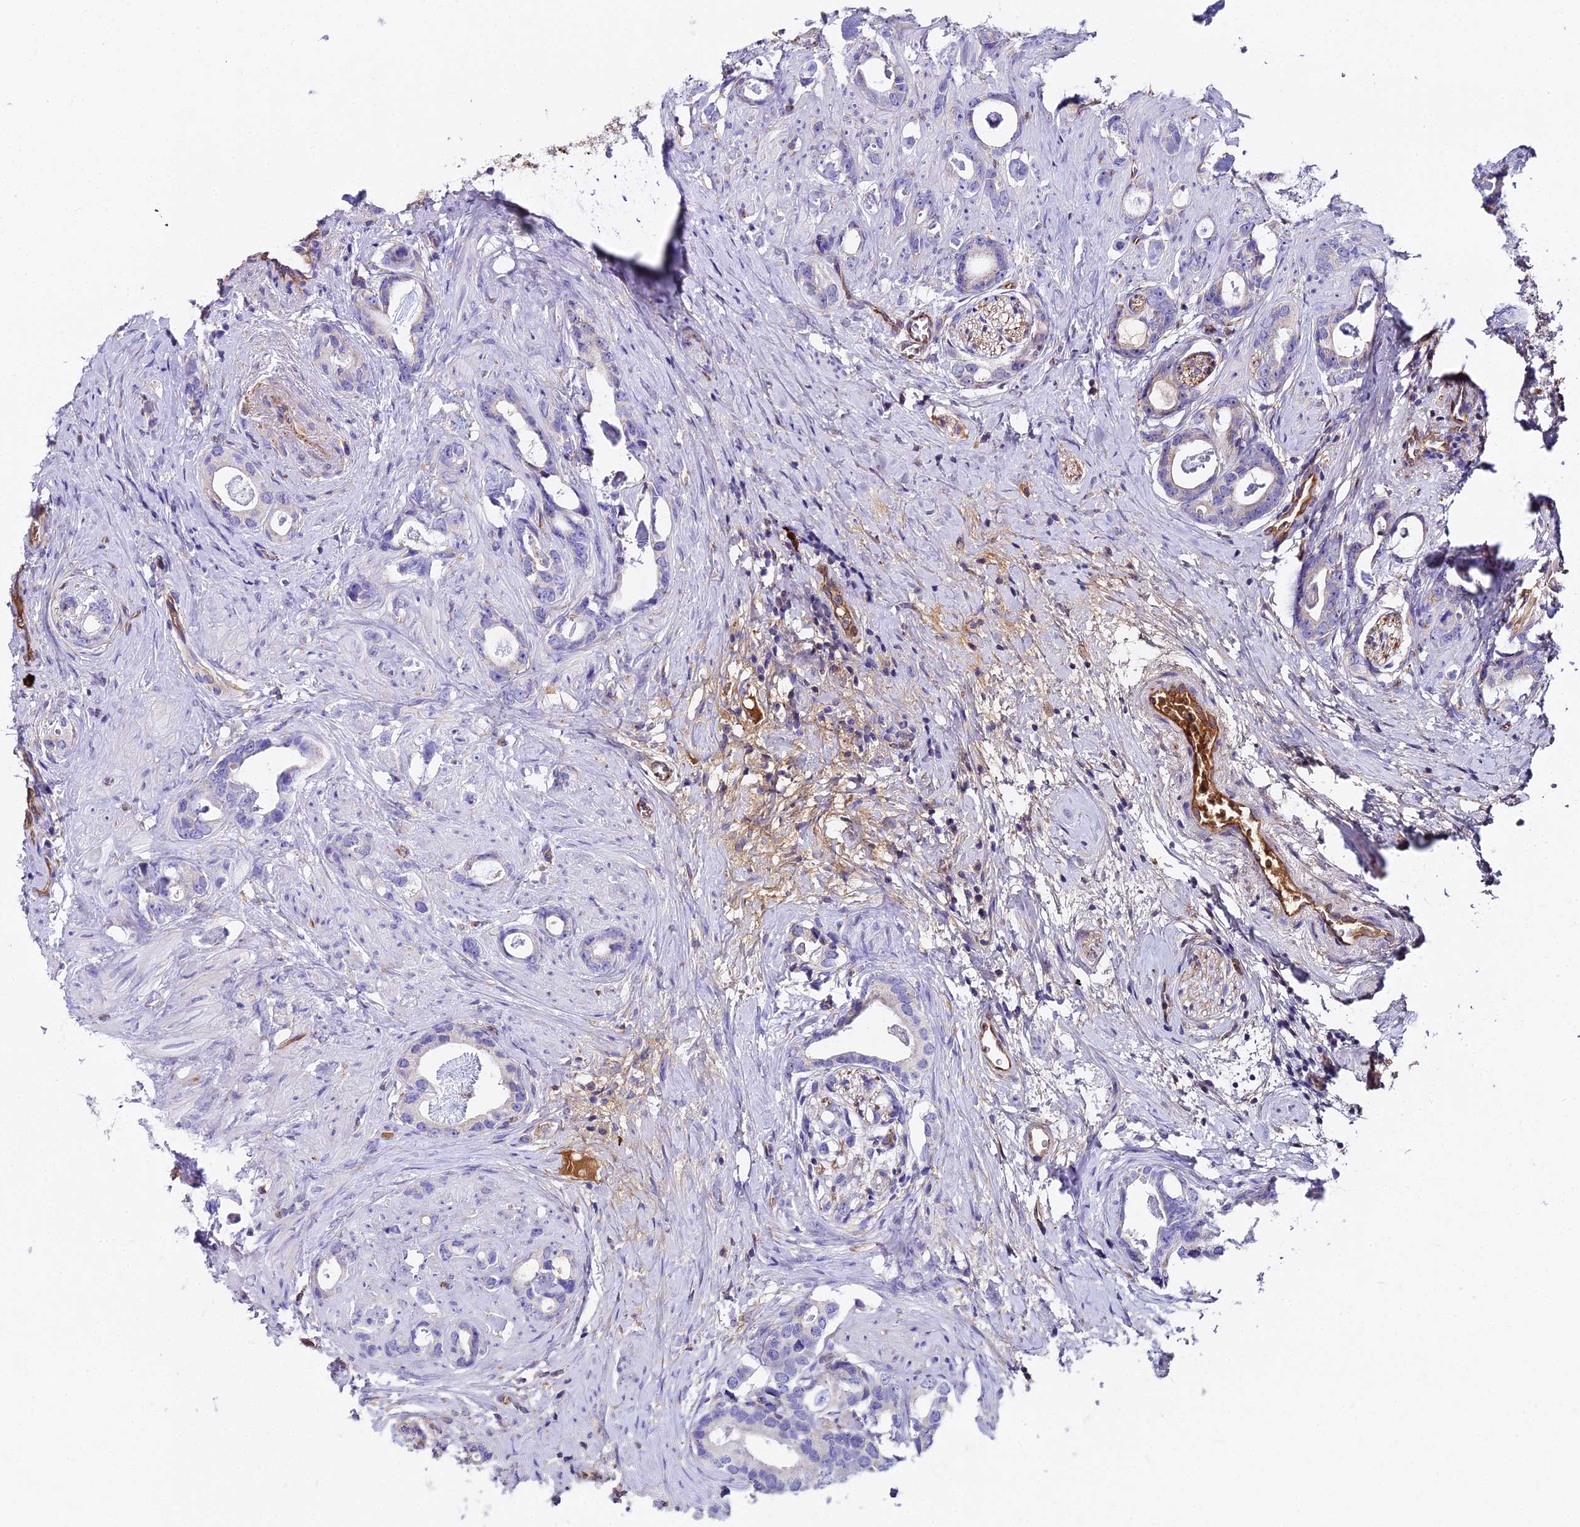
{"staining": {"intensity": "negative", "quantity": "none", "location": "none"}, "tissue": "prostate cancer", "cell_type": "Tumor cells", "image_type": "cancer", "snomed": [{"axis": "morphology", "description": "Adenocarcinoma, Low grade"}, {"axis": "topography", "description": "Prostate"}], "caption": "Prostate cancer (adenocarcinoma (low-grade)) was stained to show a protein in brown. There is no significant staining in tumor cells.", "gene": "BEX4", "patient": {"sex": "male", "age": 63}}